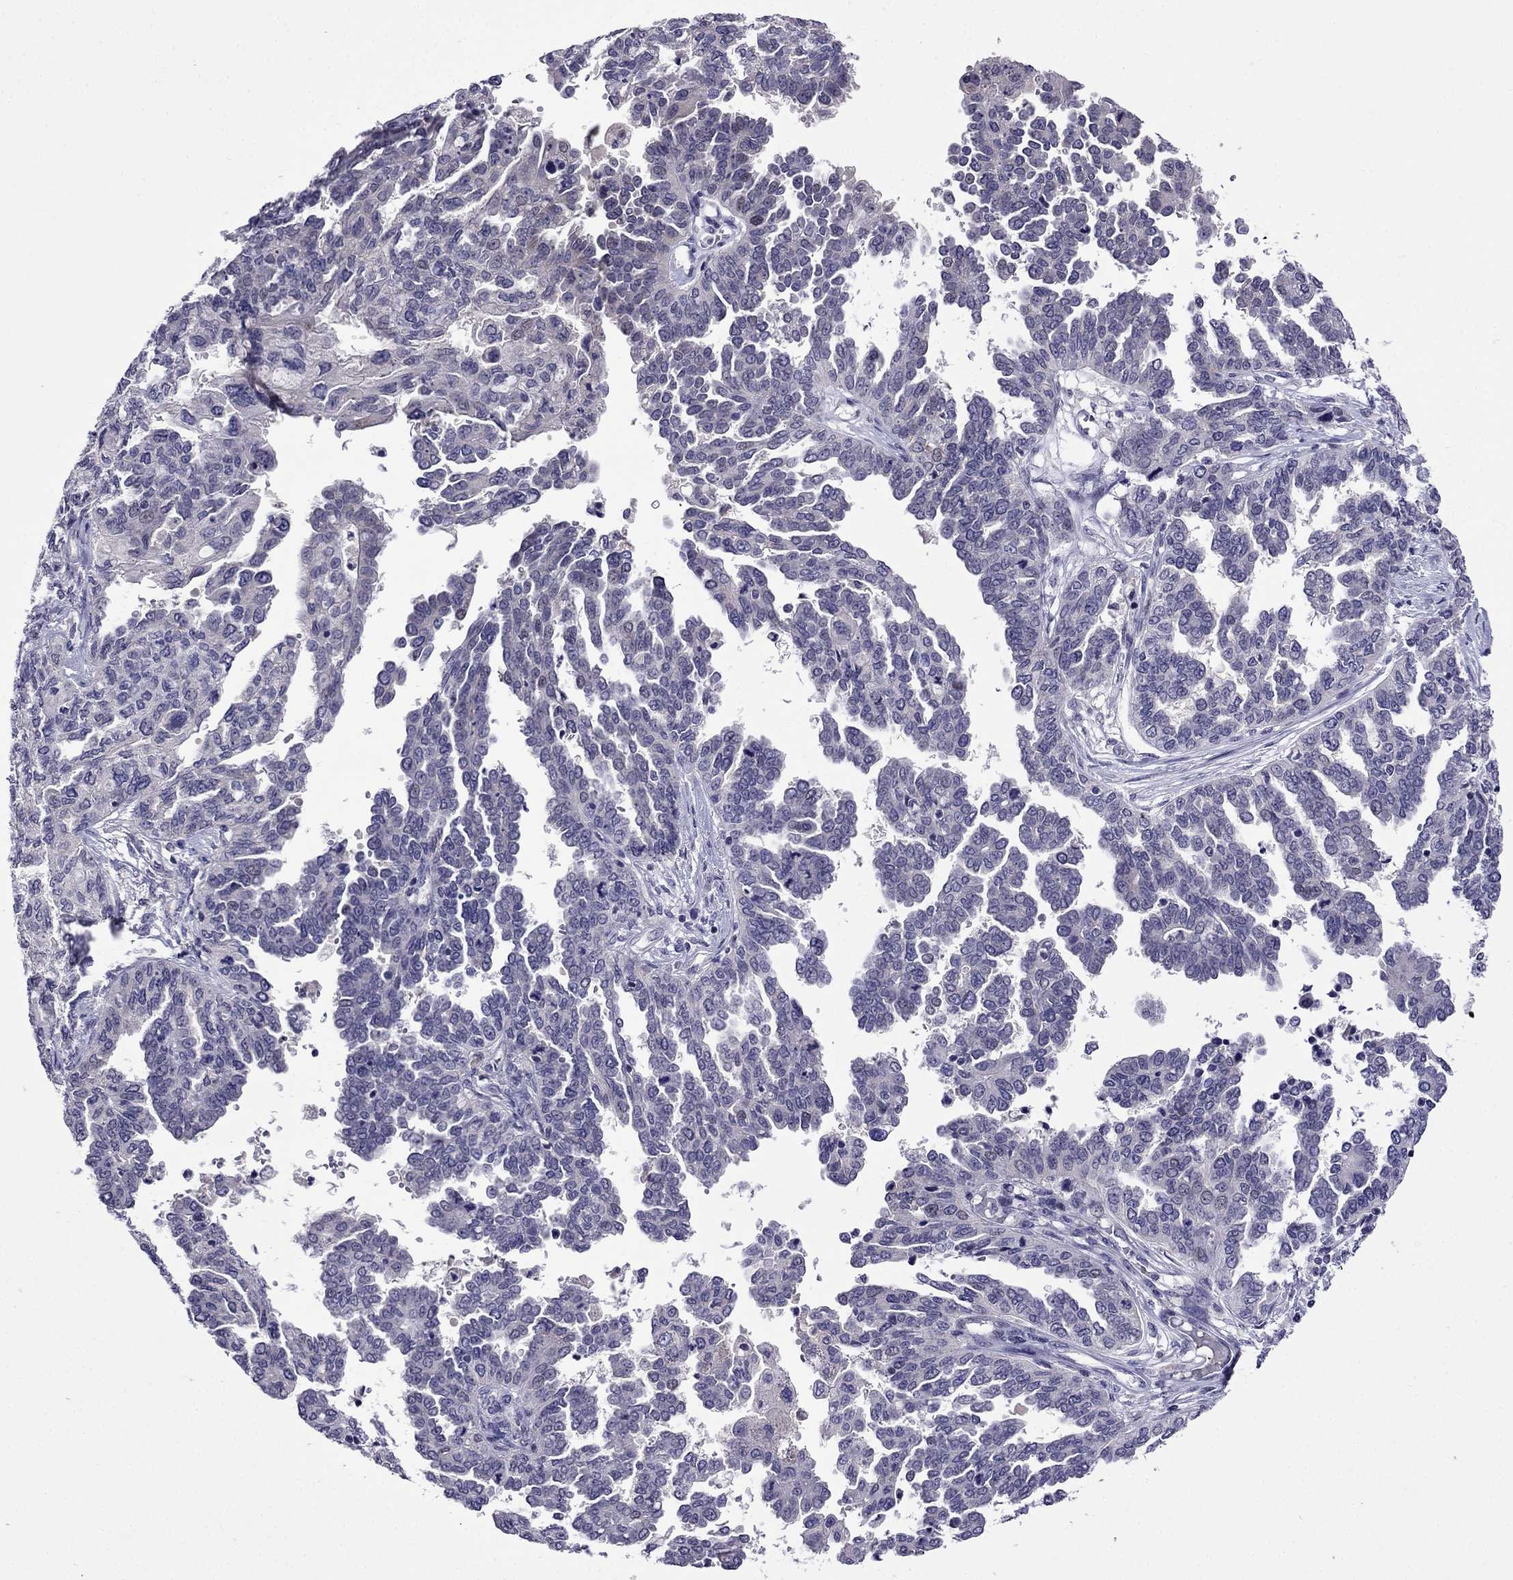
{"staining": {"intensity": "negative", "quantity": "none", "location": "none"}, "tissue": "ovarian cancer", "cell_type": "Tumor cells", "image_type": "cancer", "snomed": [{"axis": "morphology", "description": "Cystadenocarcinoma, serous, NOS"}, {"axis": "topography", "description": "Ovary"}], "caption": "A histopathology image of human ovarian cancer (serous cystadenocarcinoma) is negative for staining in tumor cells. (Immunohistochemistry (ihc), brightfield microscopy, high magnification).", "gene": "SPTBN4", "patient": {"sex": "female", "age": 53}}